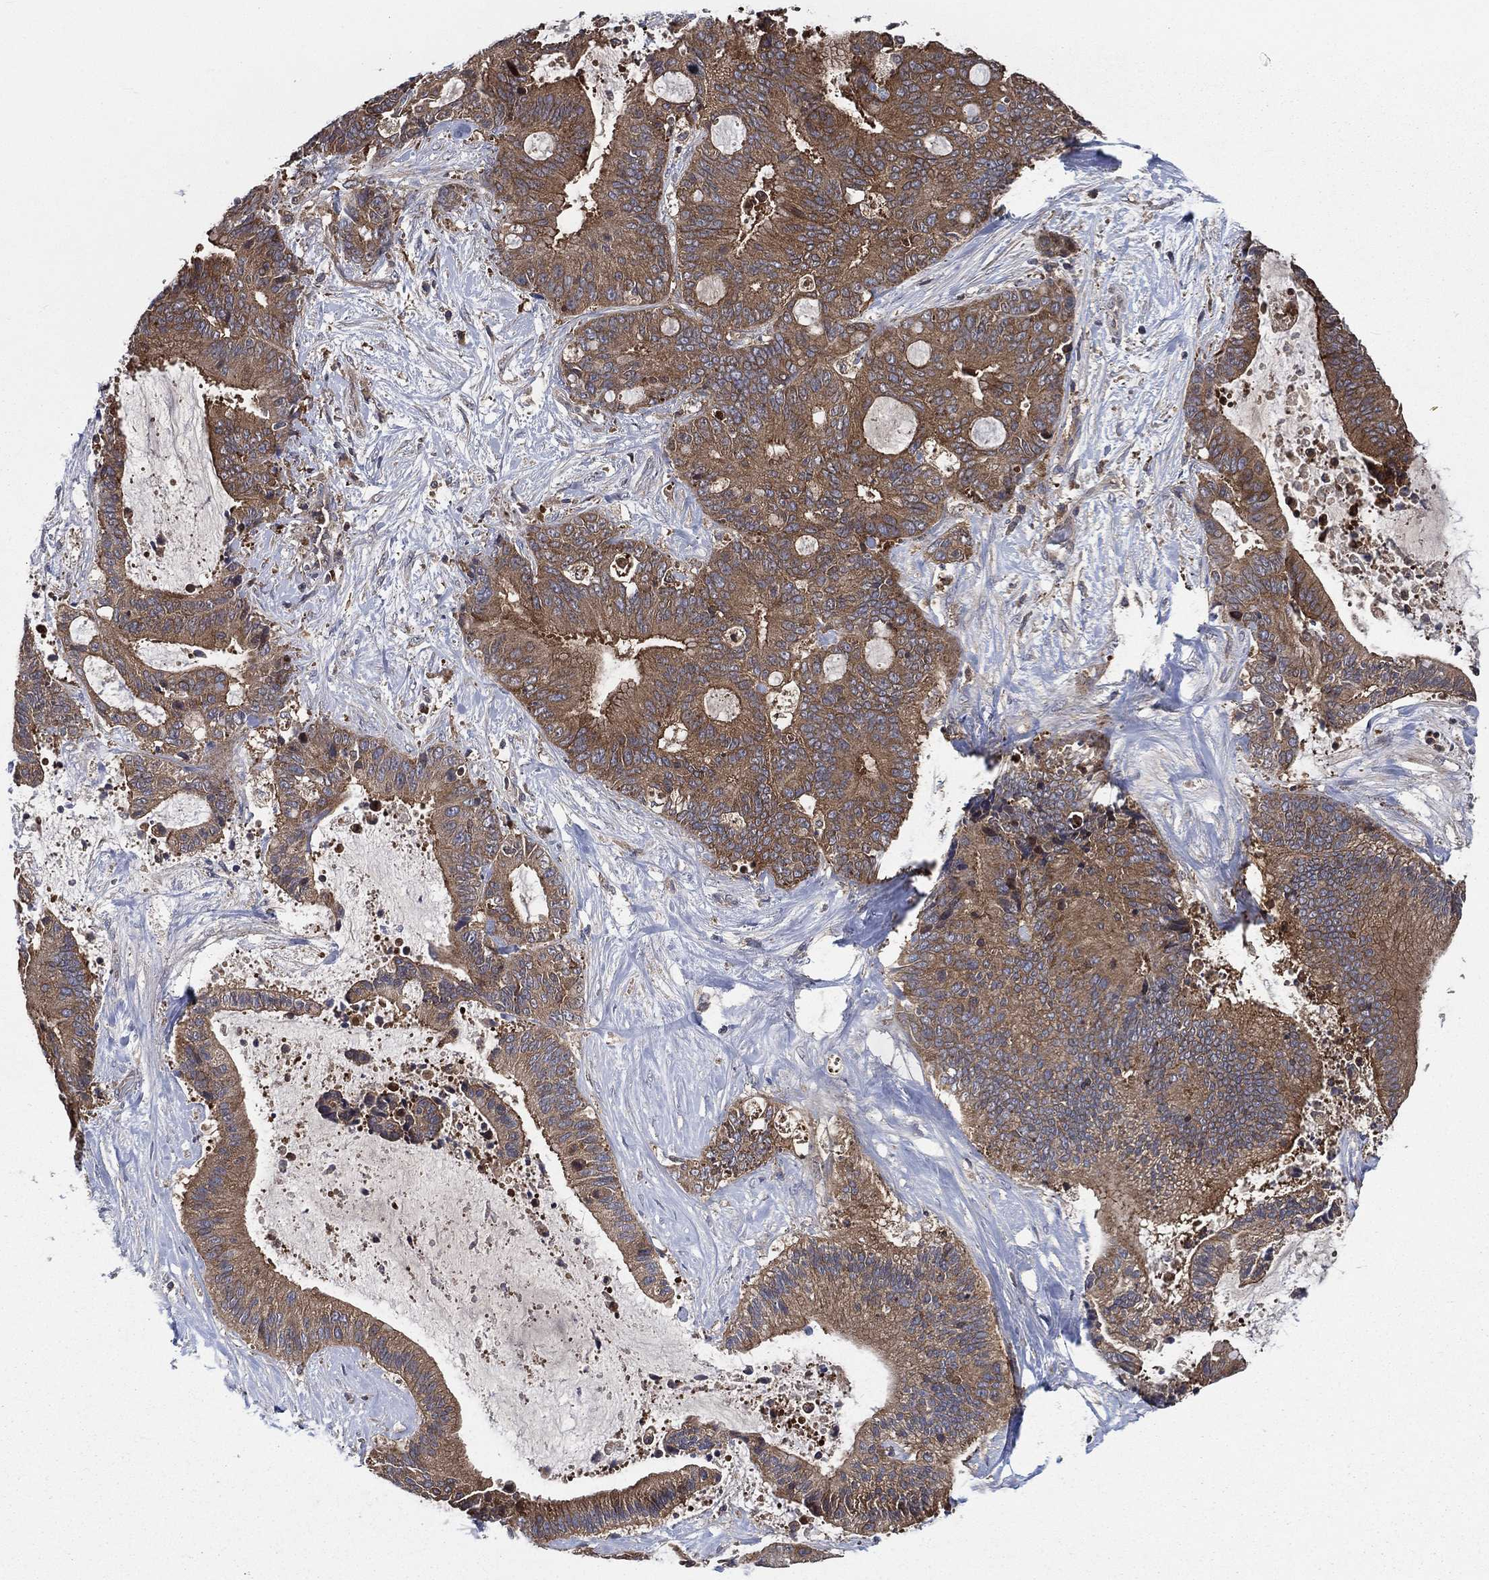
{"staining": {"intensity": "strong", "quantity": ">75%", "location": "cytoplasmic/membranous"}, "tissue": "liver cancer", "cell_type": "Tumor cells", "image_type": "cancer", "snomed": [{"axis": "morphology", "description": "Cholangiocarcinoma"}, {"axis": "topography", "description": "Liver"}], "caption": "Human liver cancer stained with a protein marker exhibits strong staining in tumor cells.", "gene": "SMPD3", "patient": {"sex": "female", "age": 73}}